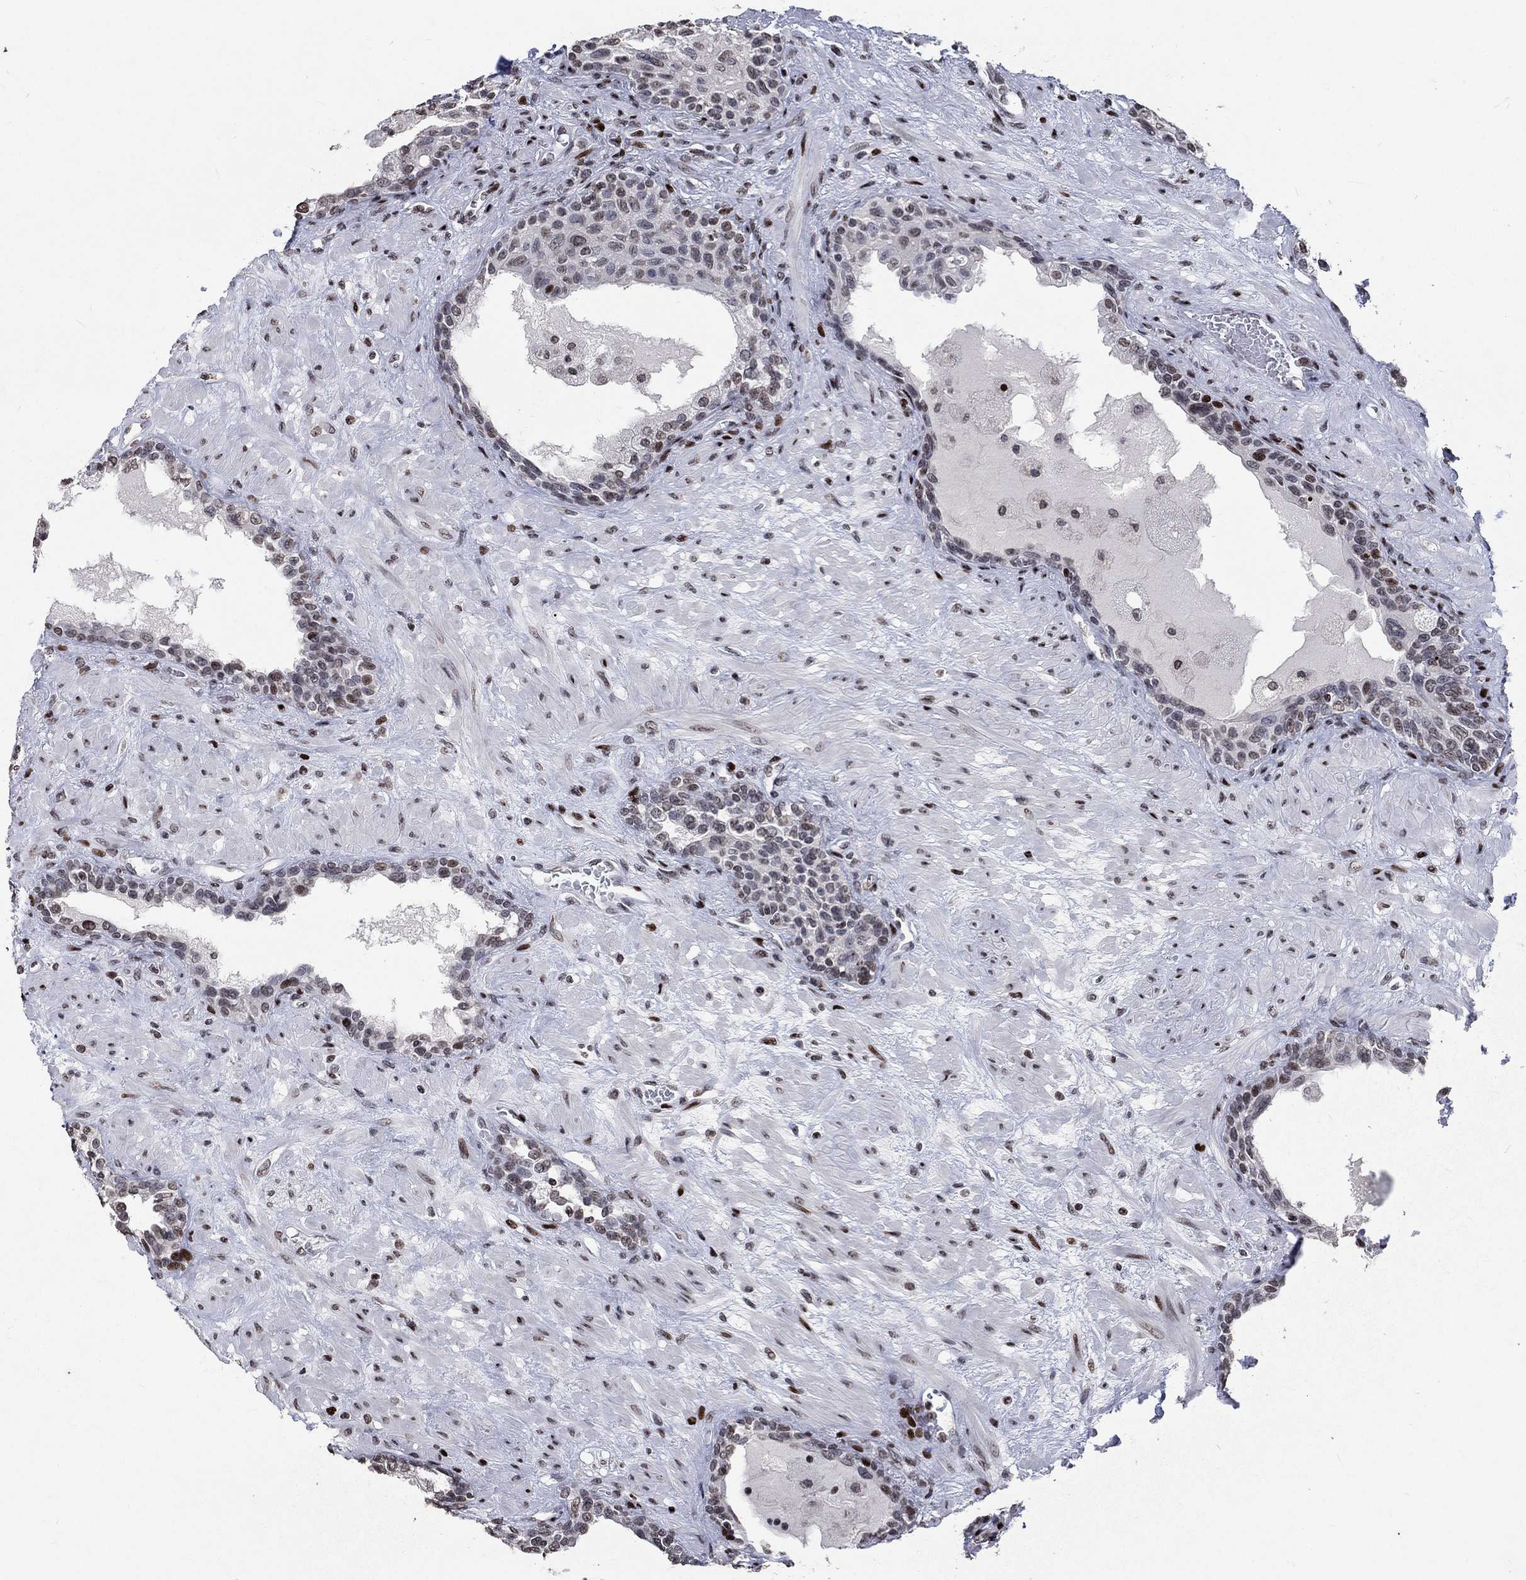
{"staining": {"intensity": "moderate", "quantity": "<25%", "location": "nuclear"}, "tissue": "prostate", "cell_type": "Glandular cells", "image_type": "normal", "snomed": [{"axis": "morphology", "description": "Normal tissue, NOS"}, {"axis": "topography", "description": "Prostate"}], "caption": "Immunohistochemical staining of normal prostate displays low levels of moderate nuclear expression in approximately <25% of glandular cells.", "gene": "SRSF3", "patient": {"sex": "male", "age": 63}}